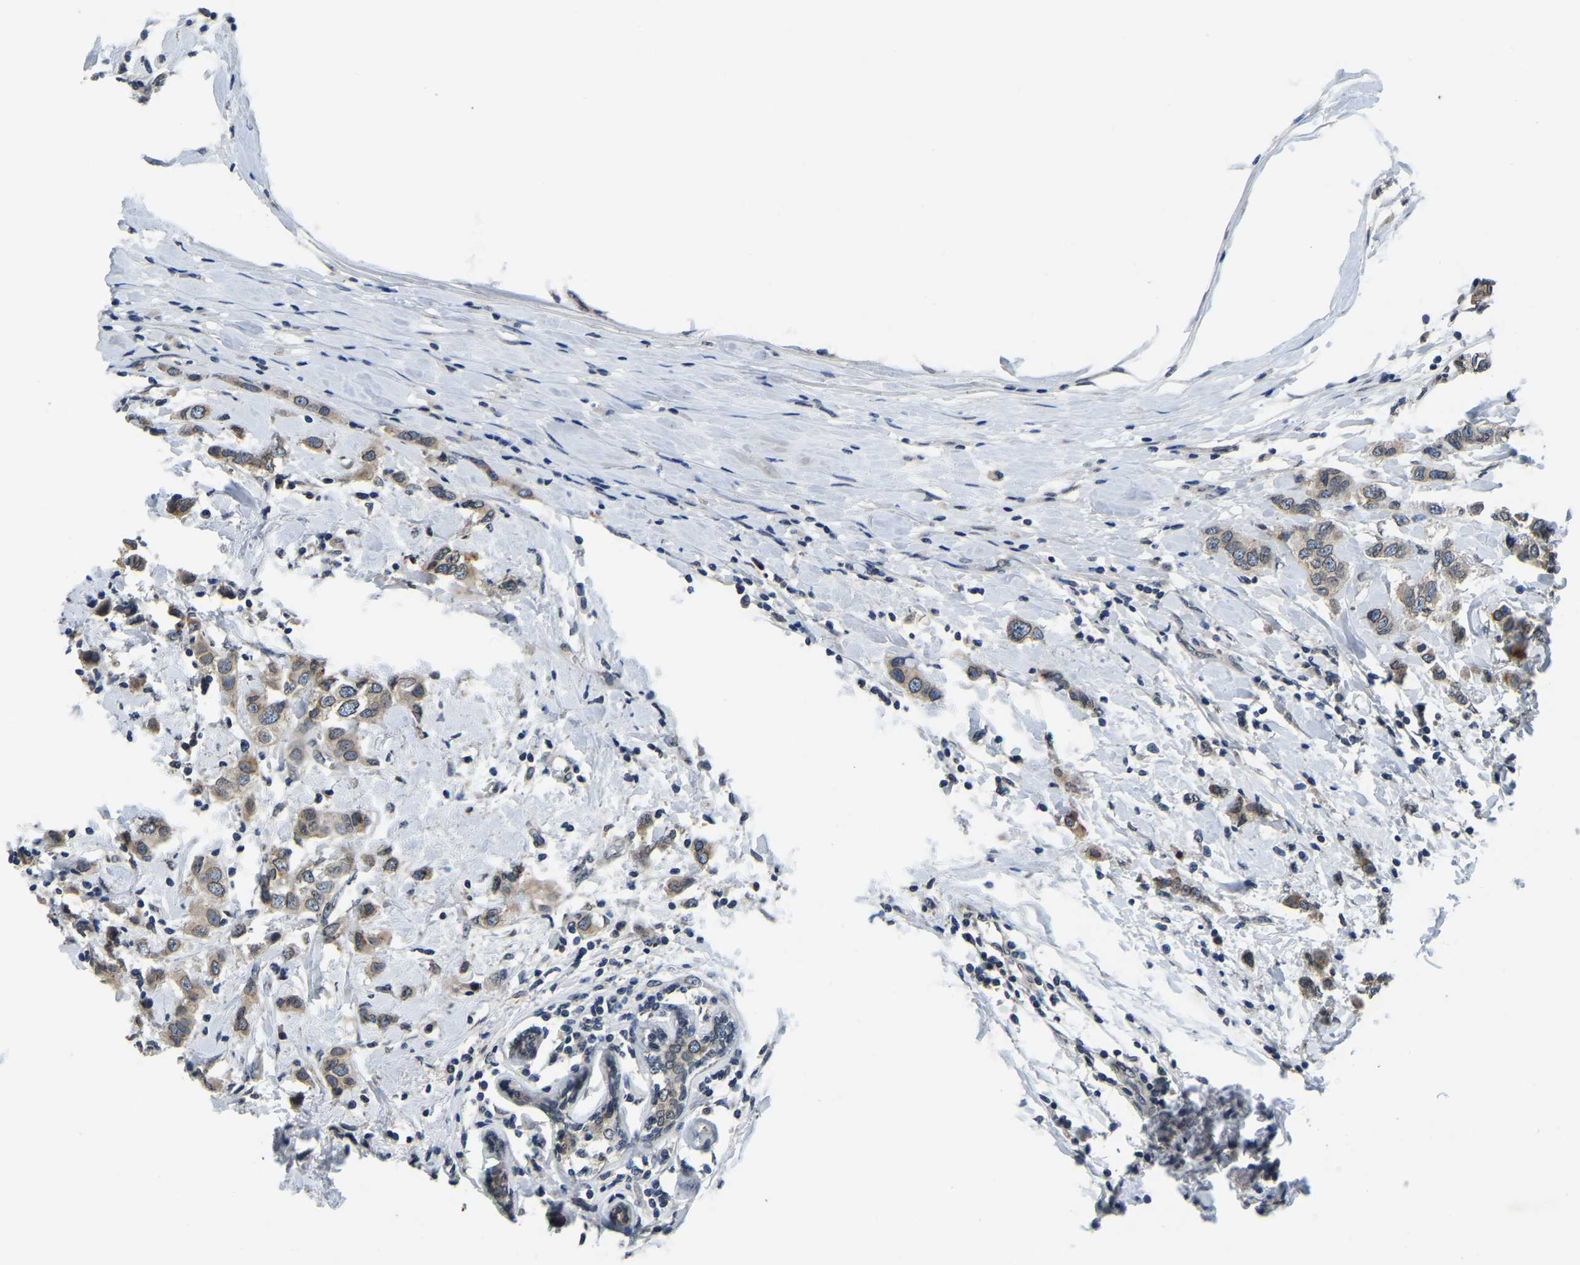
{"staining": {"intensity": "weak", "quantity": ">75%", "location": "cytoplasmic/membranous,nuclear"}, "tissue": "breast cancer", "cell_type": "Tumor cells", "image_type": "cancer", "snomed": [{"axis": "morphology", "description": "Duct carcinoma"}, {"axis": "topography", "description": "Breast"}], "caption": "Protein staining of breast cancer (intraductal carcinoma) tissue demonstrates weak cytoplasmic/membranous and nuclear expression in about >75% of tumor cells. The protein of interest is stained brown, and the nuclei are stained in blue (DAB IHC with brightfield microscopy, high magnification).", "gene": "RANBP2", "patient": {"sex": "female", "age": 50}}